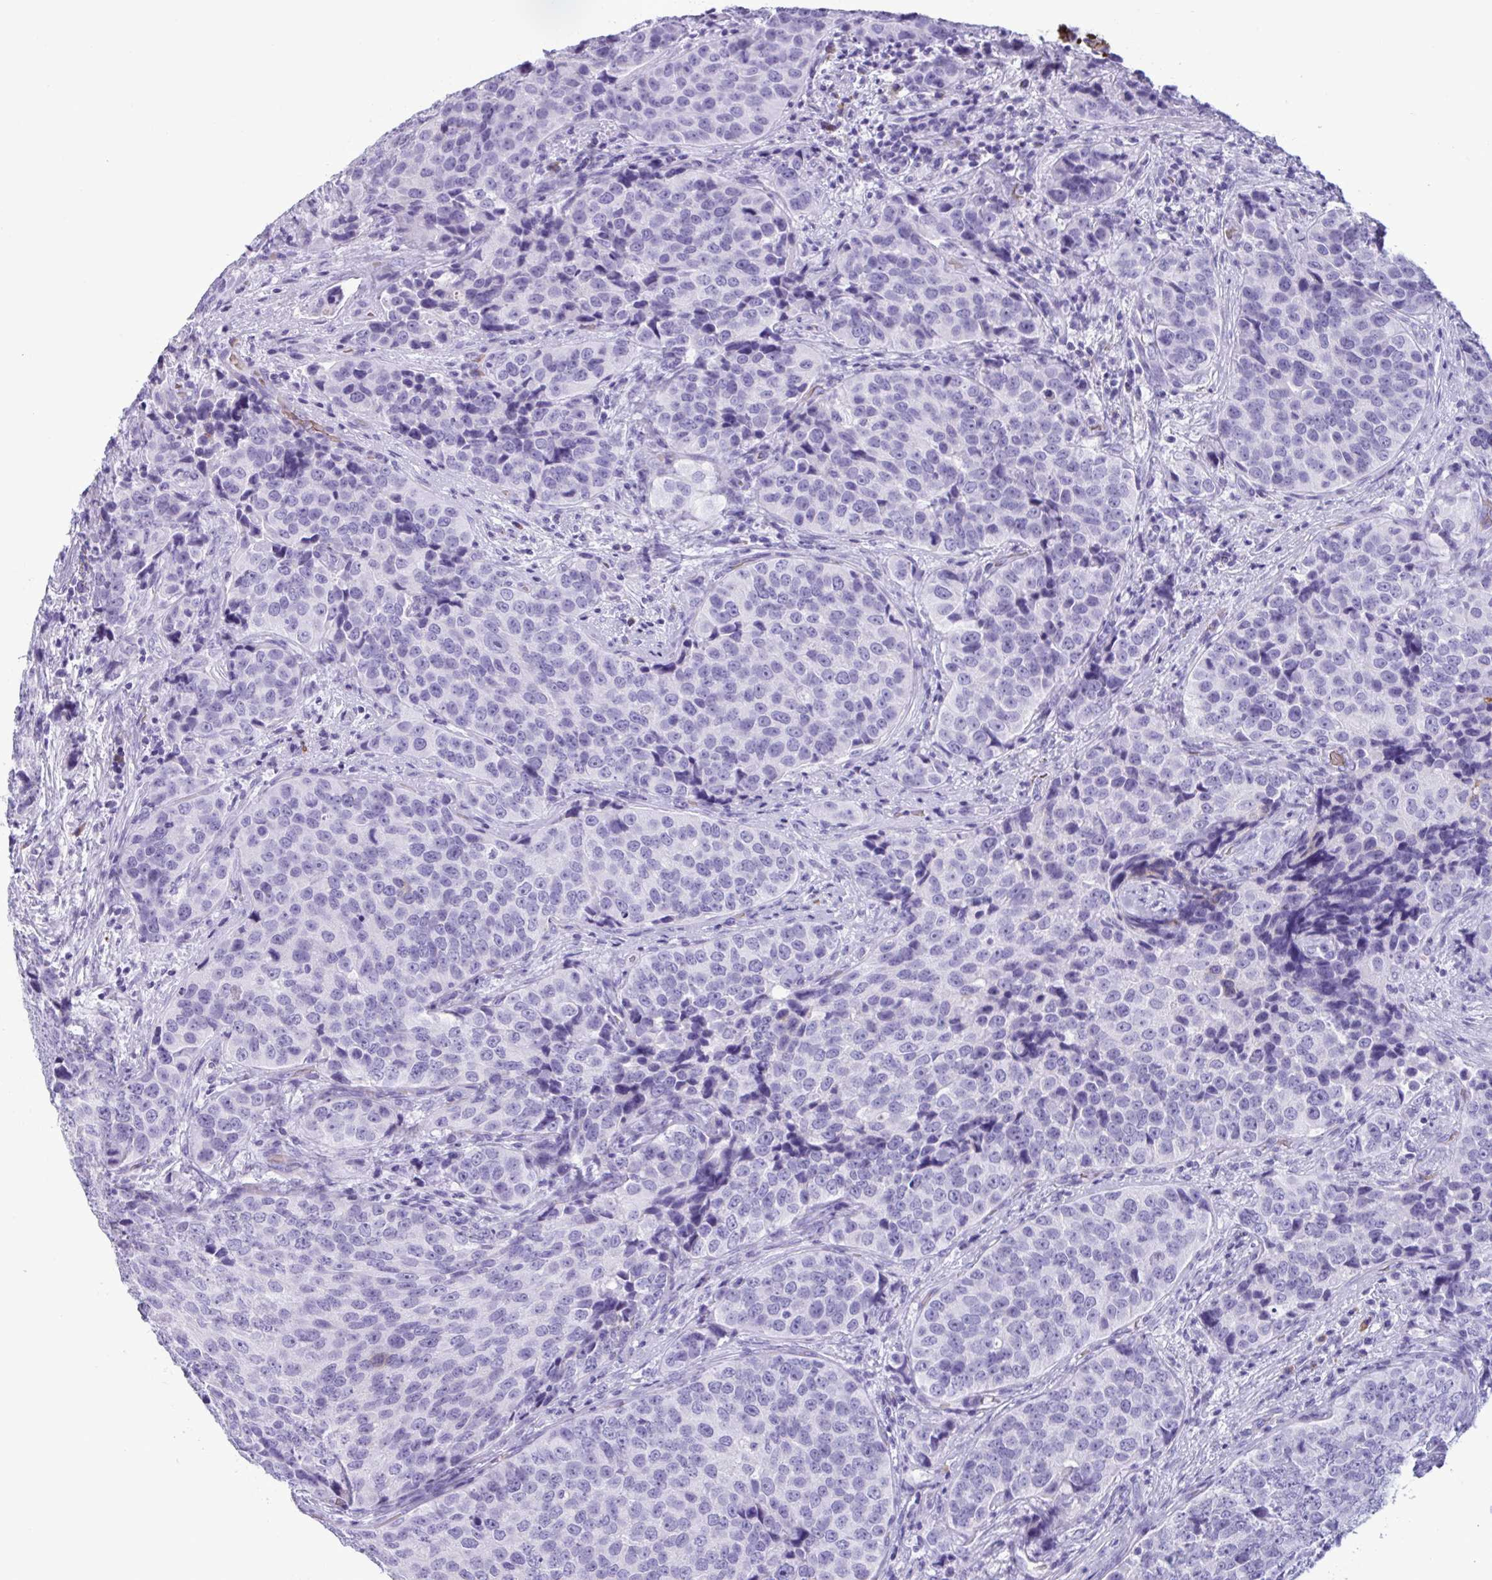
{"staining": {"intensity": "negative", "quantity": "none", "location": "none"}, "tissue": "urothelial cancer", "cell_type": "Tumor cells", "image_type": "cancer", "snomed": [{"axis": "morphology", "description": "Urothelial carcinoma, NOS"}, {"axis": "topography", "description": "Urinary bladder"}], "caption": "Tumor cells show no significant protein staining in urothelial cancer.", "gene": "SLC2A1", "patient": {"sex": "male", "age": 52}}